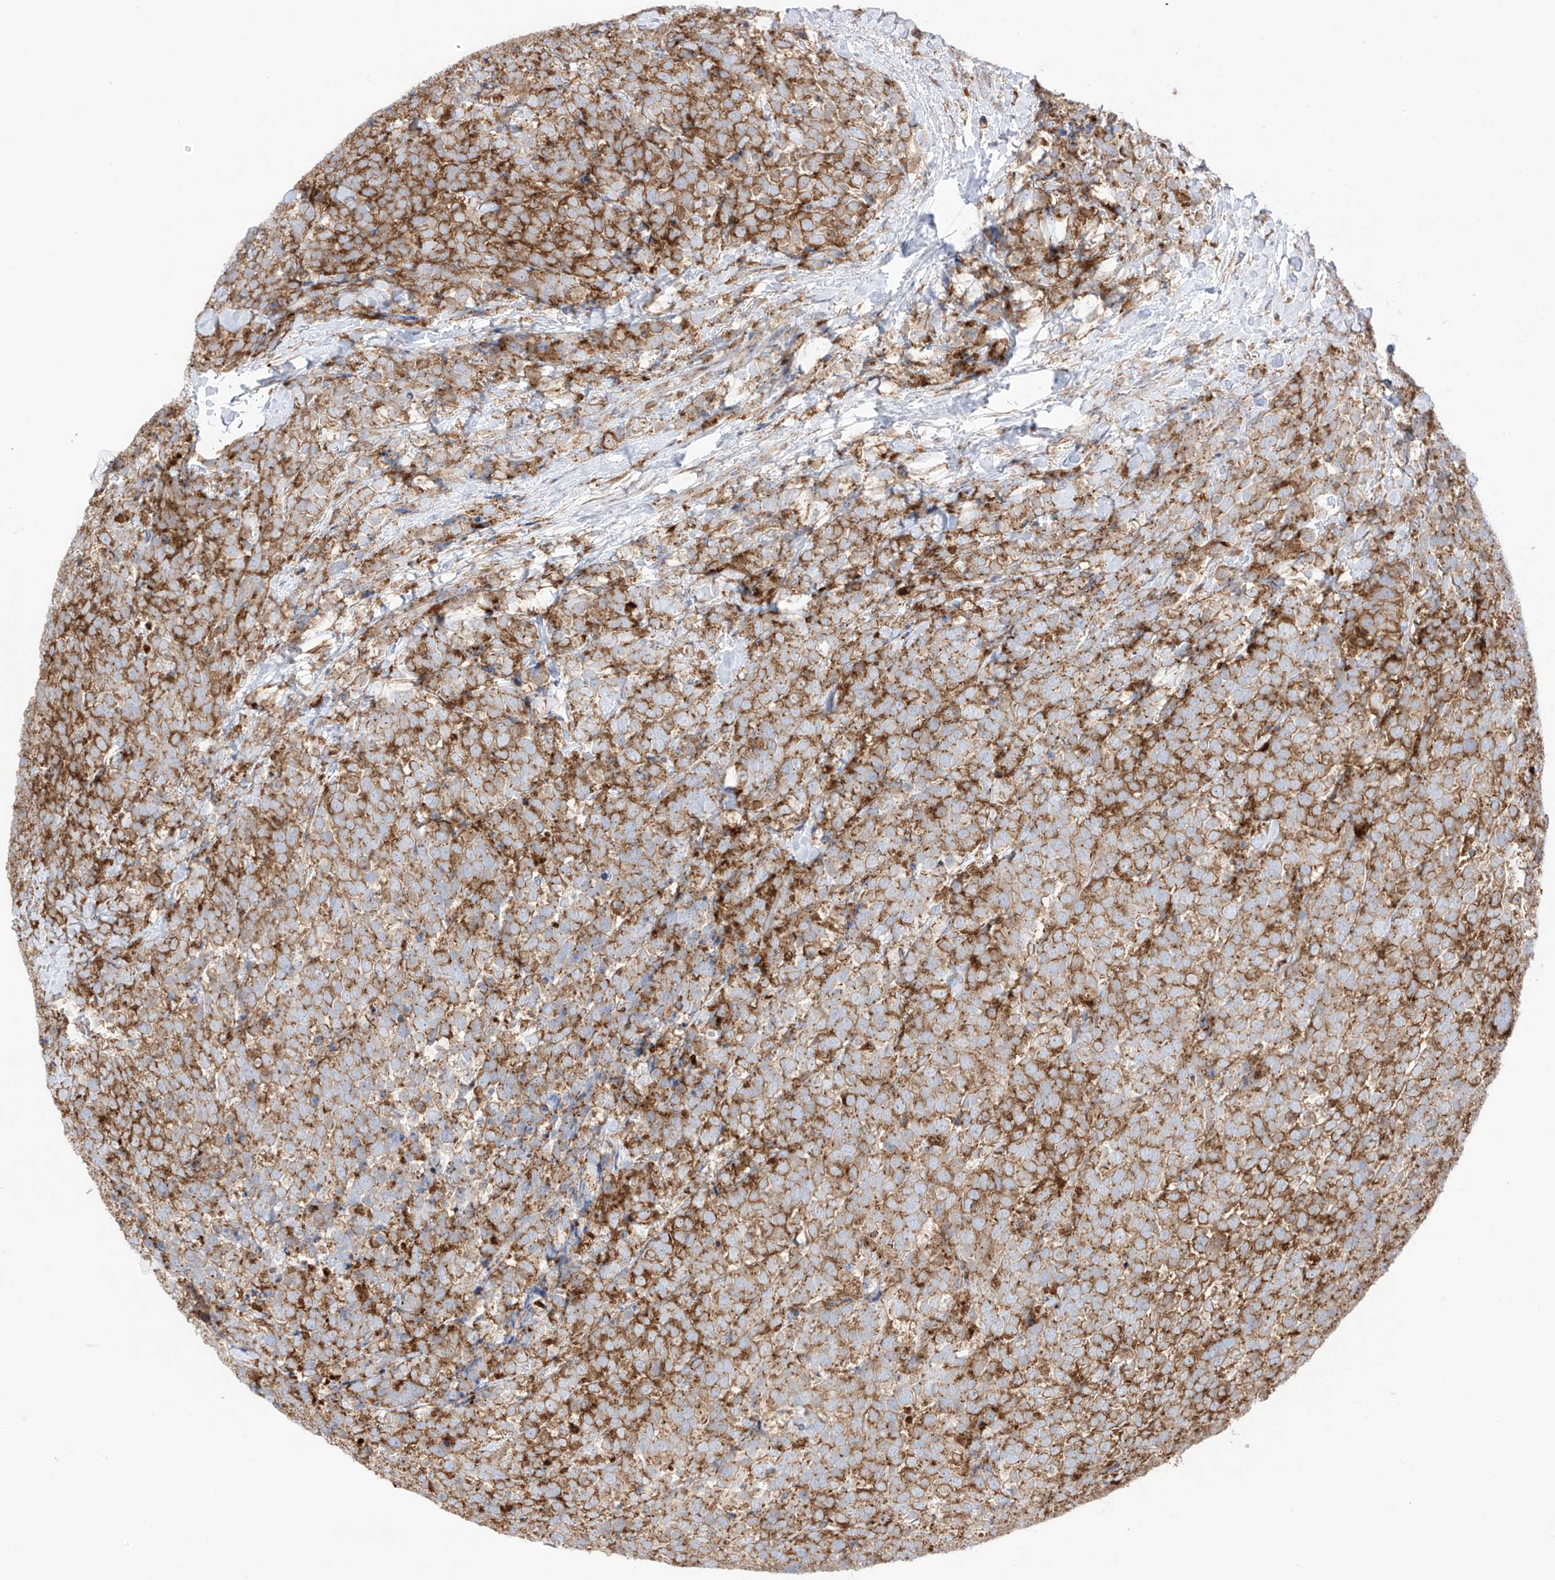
{"staining": {"intensity": "strong", "quantity": ">75%", "location": "cytoplasmic/membranous"}, "tissue": "urothelial cancer", "cell_type": "Tumor cells", "image_type": "cancer", "snomed": [{"axis": "morphology", "description": "Urothelial carcinoma, High grade"}, {"axis": "topography", "description": "Urinary bladder"}], "caption": "The photomicrograph reveals immunohistochemical staining of urothelial cancer. There is strong cytoplasmic/membranous staining is appreciated in approximately >75% of tumor cells.", "gene": "XKR3", "patient": {"sex": "female", "age": 82}}